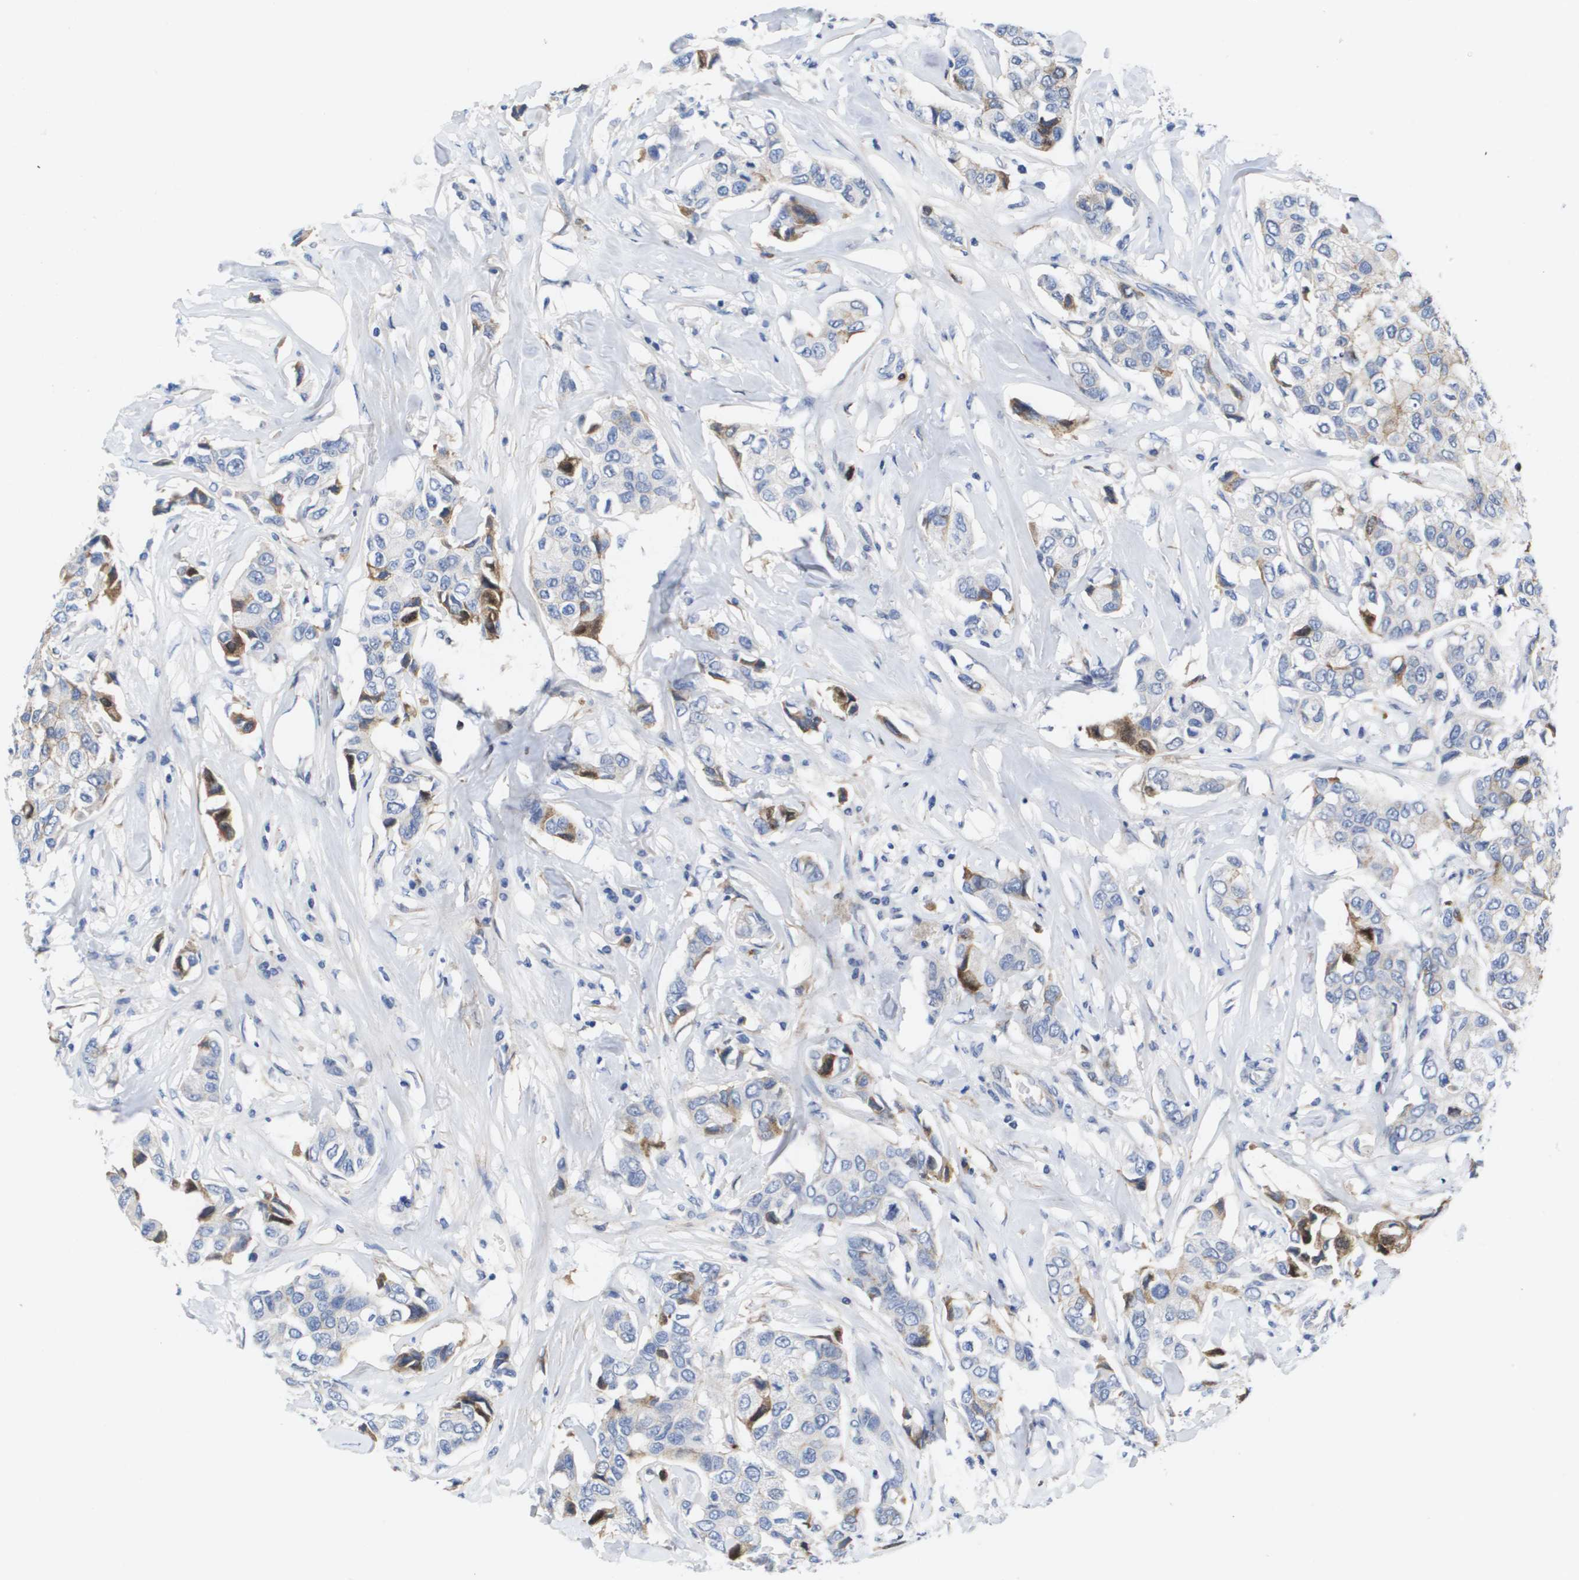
{"staining": {"intensity": "moderate", "quantity": "<25%", "location": "cytoplasmic/membranous"}, "tissue": "breast cancer", "cell_type": "Tumor cells", "image_type": "cancer", "snomed": [{"axis": "morphology", "description": "Duct carcinoma"}, {"axis": "topography", "description": "Breast"}], "caption": "A low amount of moderate cytoplasmic/membranous positivity is identified in about <25% of tumor cells in breast cancer (intraductal carcinoma) tissue.", "gene": "SERPINC1", "patient": {"sex": "female", "age": 80}}